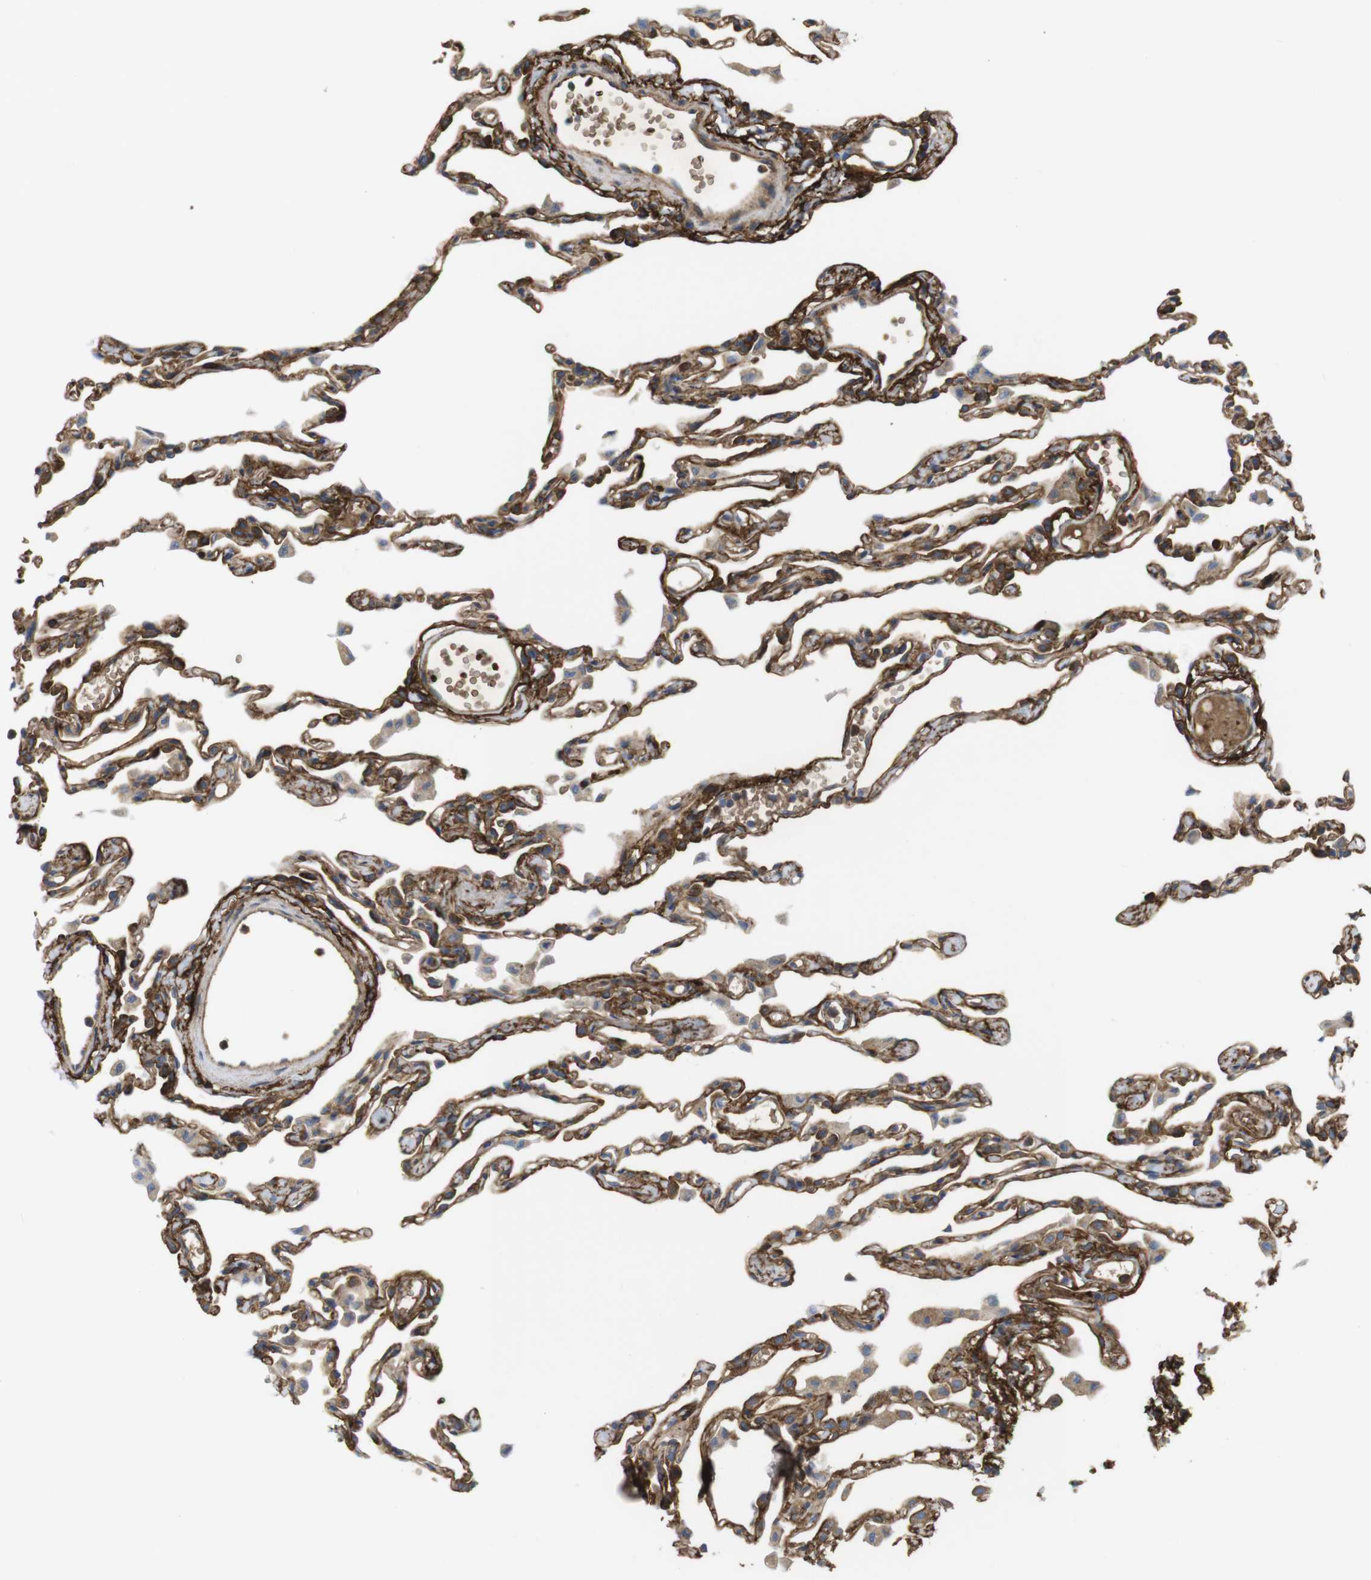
{"staining": {"intensity": "moderate", "quantity": ">75%", "location": "cytoplasmic/membranous"}, "tissue": "lung", "cell_type": "Alveolar cells", "image_type": "normal", "snomed": [{"axis": "morphology", "description": "Normal tissue, NOS"}, {"axis": "topography", "description": "Lung"}], "caption": "A micrograph of human lung stained for a protein reveals moderate cytoplasmic/membranous brown staining in alveolar cells. The protein of interest is shown in brown color, while the nuclei are stained blue.", "gene": "CYBRD1", "patient": {"sex": "female", "age": 49}}